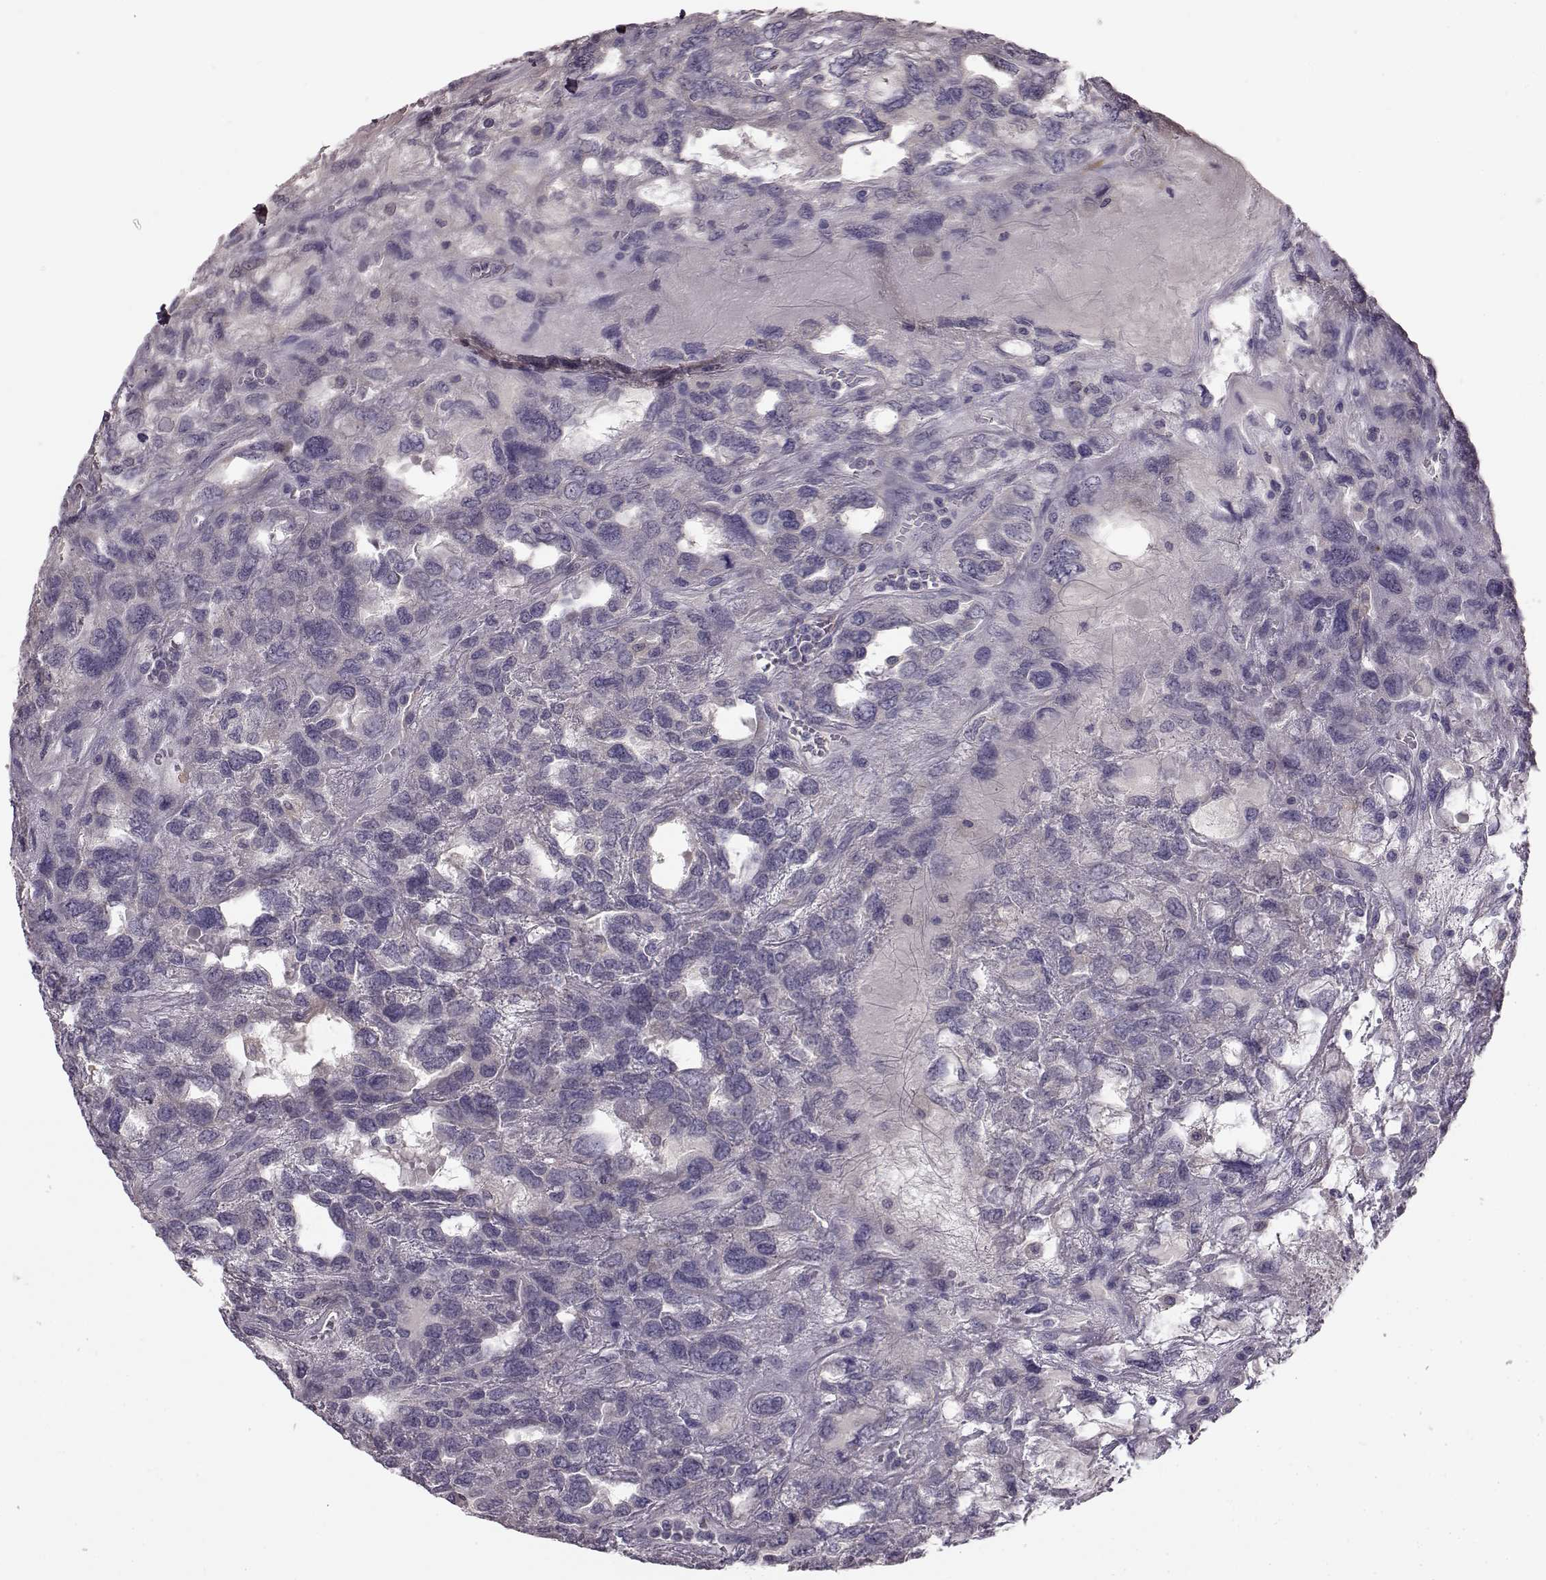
{"staining": {"intensity": "negative", "quantity": "none", "location": "none"}, "tissue": "testis cancer", "cell_type": "Tumor cells", "image_type": "cancer", "snomed": [{"axis": "morphology", "description": "Seminoma, NOS"}, {"axis": "topography", "description": "Testis"}], "caption": "This is an IHC histopathology image of human testis cancer. There is no staining in tumor cells.", "gene": "KRT85", "patient": {"sex": "male", "age": 52}}